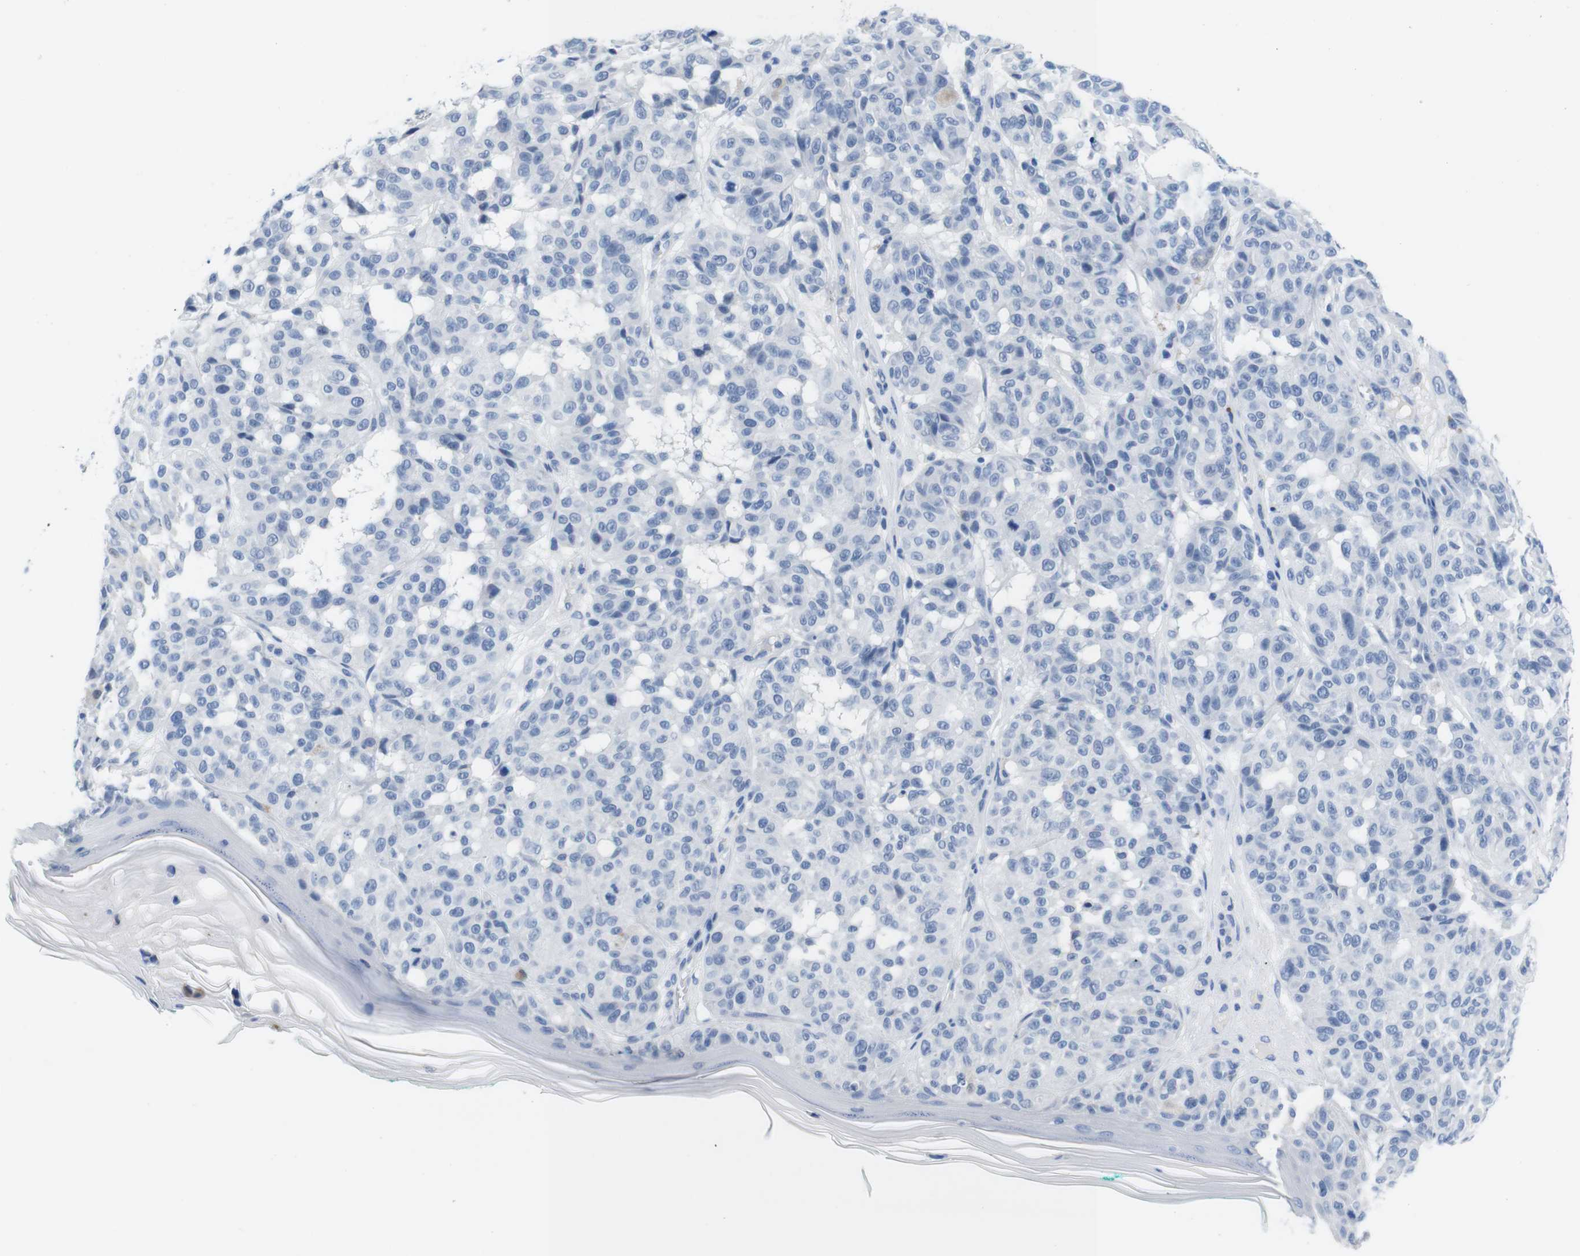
{"staining": {"intensity": "negative", "quantity": "none", "location": "none"}, "tissue": "melanoma", "cell_type": "Tumor cells", "image_type": "cancer", "snomed": [{"axis": "morphology", "description": "Malignant melanoma, NOS"}, {"axis": "topography", "description": "Skin"}], "caption": "There is no significant expression in tumor cells of malignant melanoma. (DAB (3,3'-diaminobenzidine) IHC, high magnification).", "gene": "MAP6", "patient": {"sex": "female", "age": 46}}